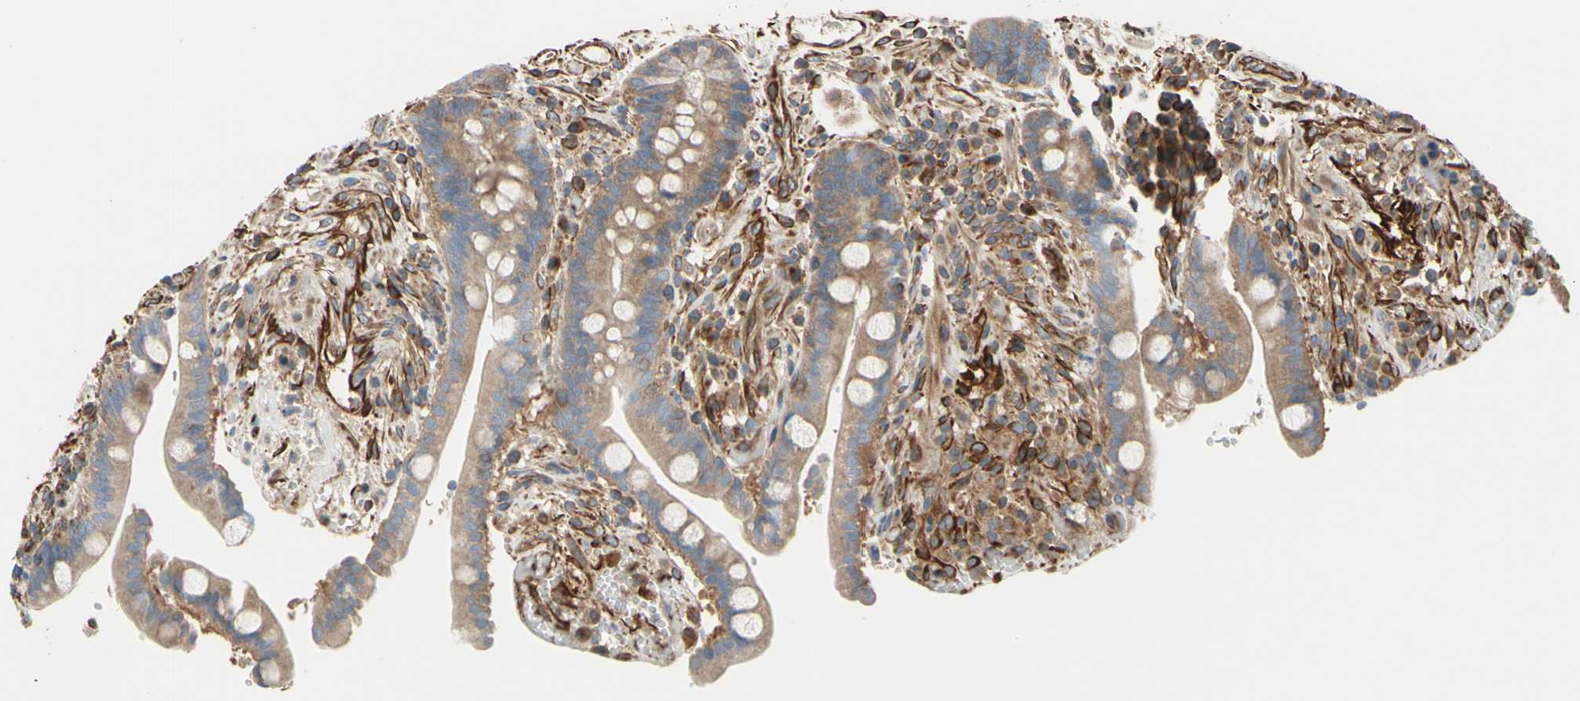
{"staining": {"intensity": "strong", "quantity": ">75%", "location": "cytoplasmic/membranous"}, "tissue": "colon", "cell_type": "Endothelial cells", "image_type": "normal", "snomed": [{"axis": "morphology", "description": "Normal tissue, NOS"}, {"axis": "topography", "description": "Colon"}], "caption": "IHC image of normal colon: human colon stained using IHC displays high levels of strong protein expression localized specifically in the cytoplasmic/membranous of endothelial cells, appearing as a cytoplasmic/membranous brown color.", "gene": "TRAF2", "patient": {"sex": "male", "age": 73}}